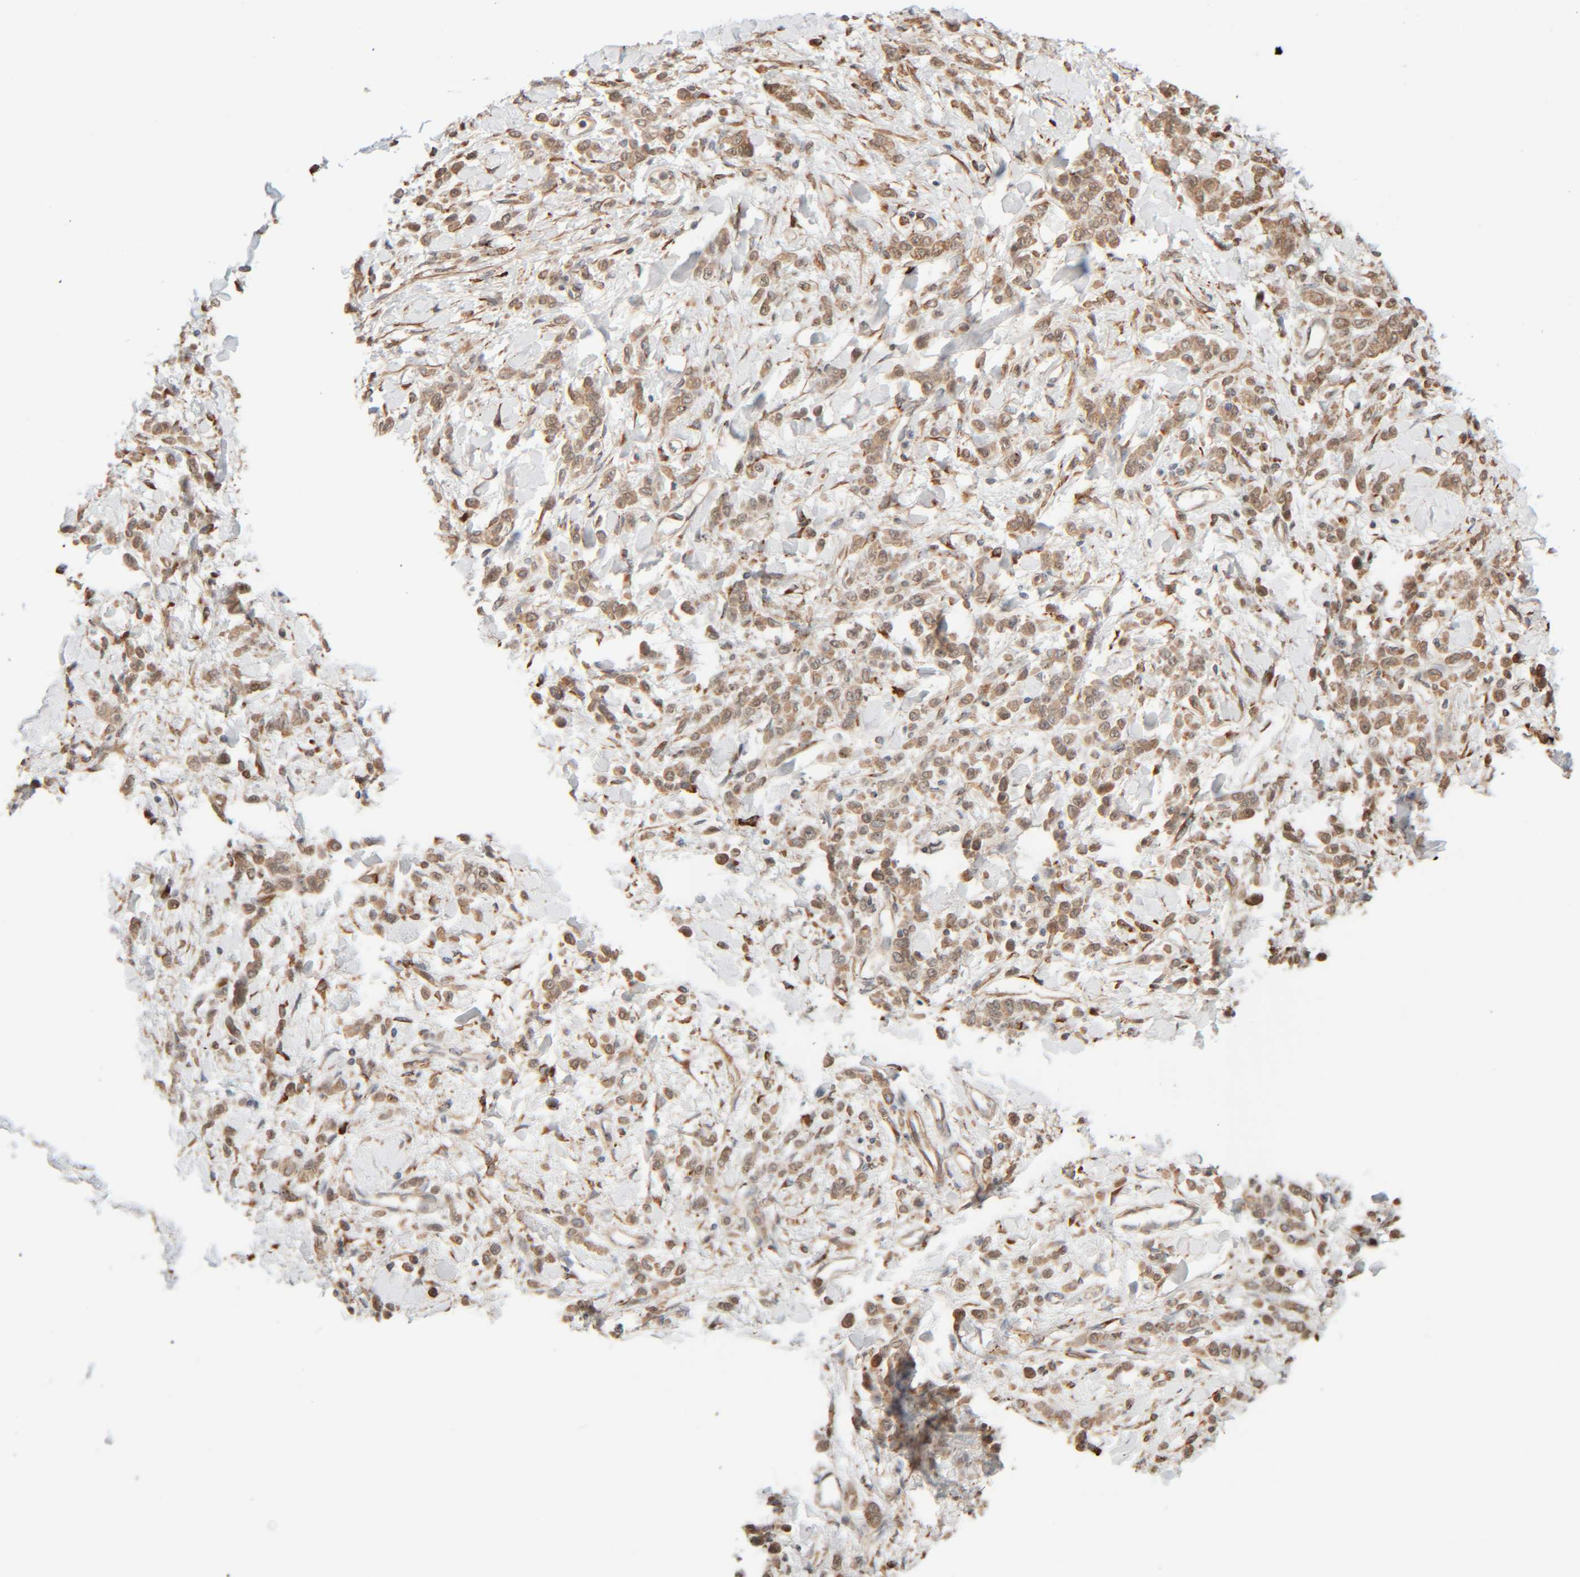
{"staining": {"intensity": "moderate", "quantity": ">75%", "location": "cytoplasmic/membranous"}, "tissue": "stomach cancer", "cell_type": "Tumor cells", "image_type": "cancer", "snomed": [{"axis": "morphology", "description": "Normal tissue, NOS"}, {"axis": "morphology", "description": "Adenocarcinoma, NOS"}, {"axis": "topography", "description": "Stomach"}], "caption": "DAB (3,3'-diaminobenzidine) immunohistochemical staining of adenocarcinoma (stomach) exhibits moderate cytoplasmic/membranous protein expression in about >75% of tumor cells.", "gene": "INTS1", "patient": {"sex": "male", "age": 82}}